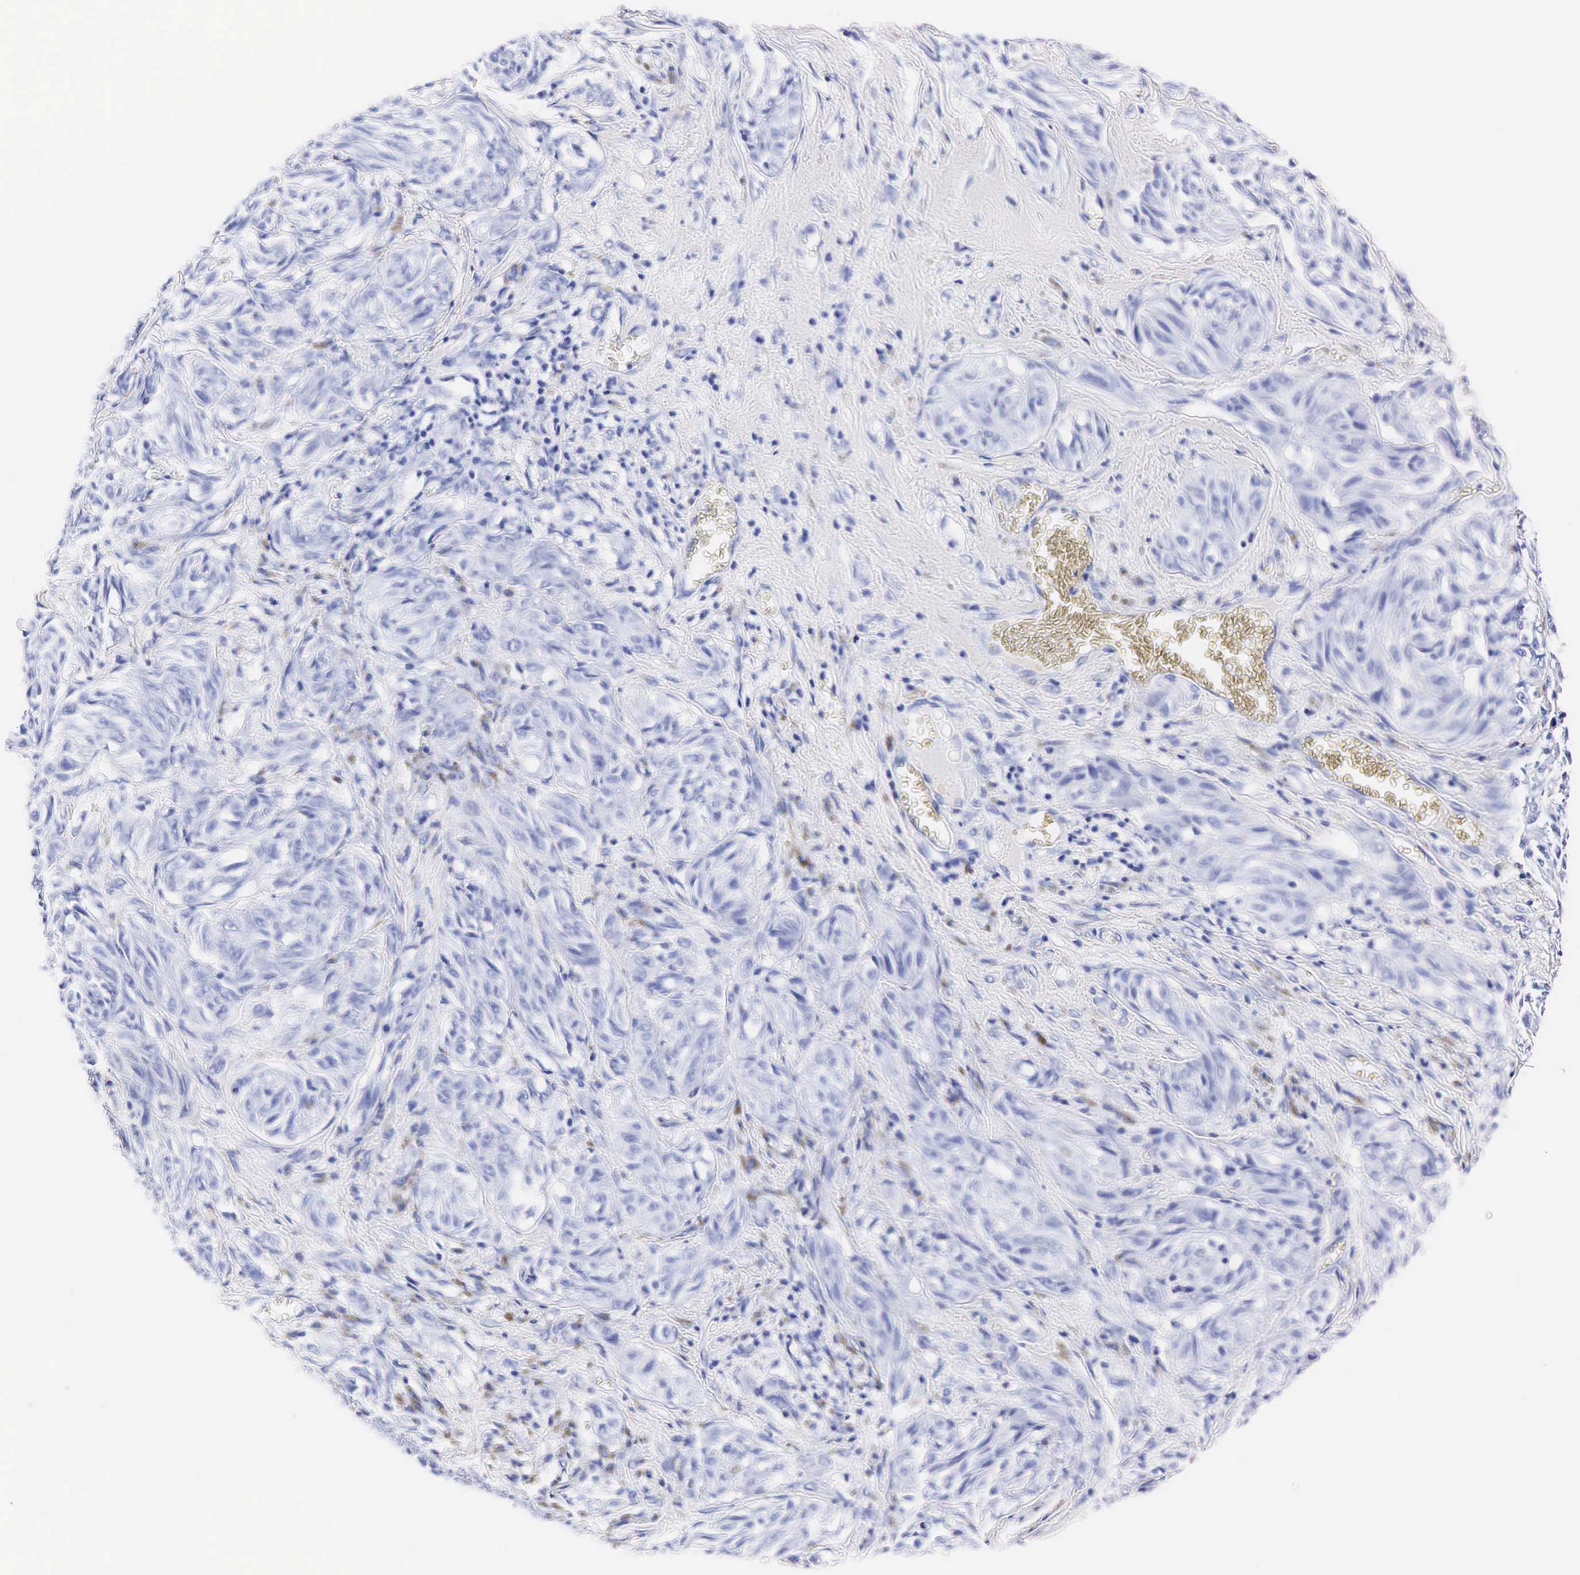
{"staining": {"intensity": "negative", "quantity": "none", "location": "none"}, "tissue": "melanoma", "cell_type": "Tumor cells", "image_type": "cancer", "snomed": [{"axis": "morphology", "description": "Malignant melanoma, NOS"}, {"axis": "topography", "description": "Skin"}], "caption": "IHC of human melanoma demonstrates no staining in tumor cells. The staining is performed using DAB brown chromogen with nuclei counter-stained in using hematoxylin.", "gene": "KLK3", "patient": {"sex": "male", "age": 54}}